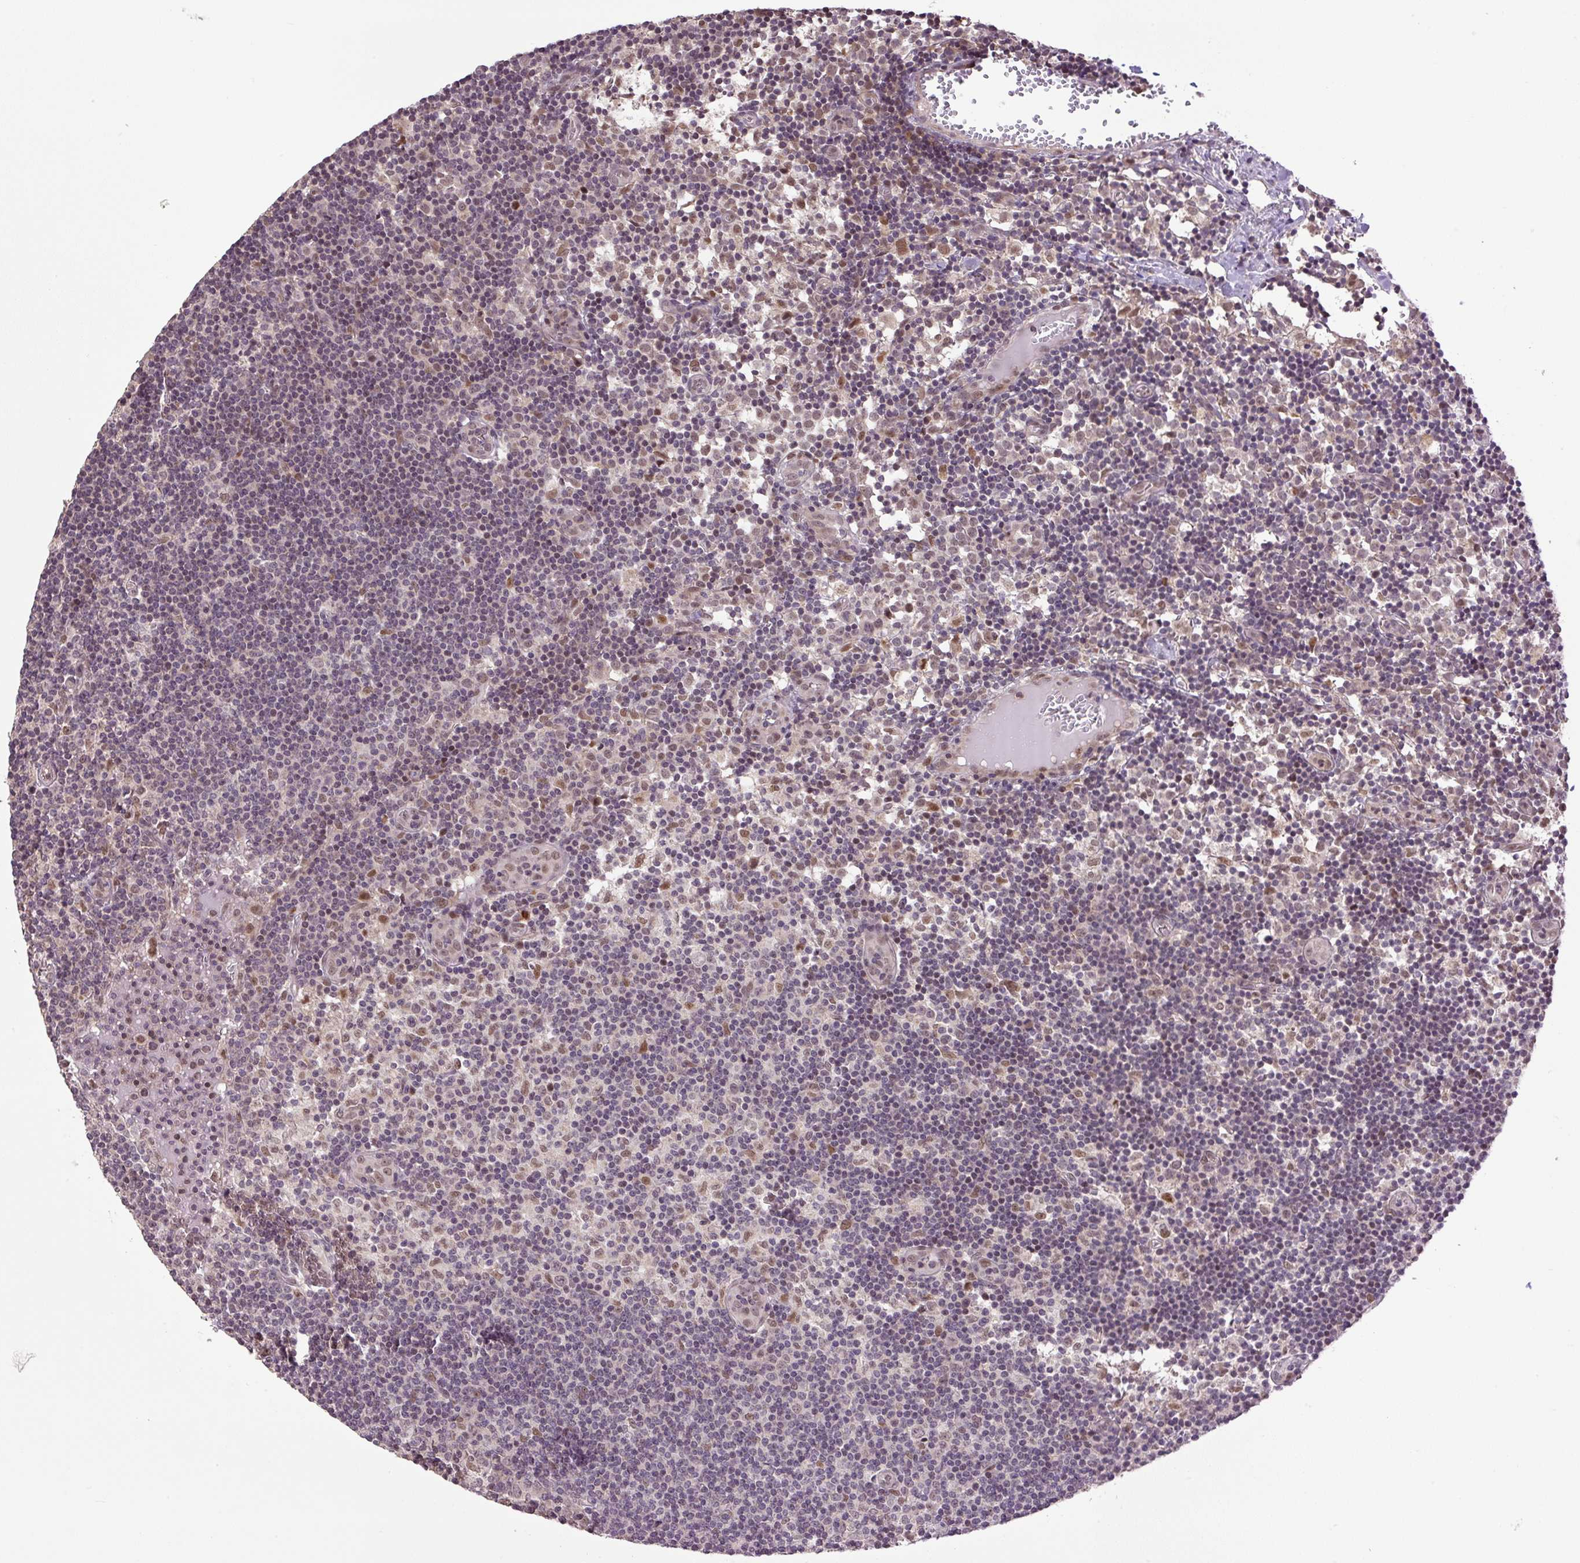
{"staining": {"intensity": "weak", "quantity": "25%-75%", "location": "nuclear"}, "tissue": "lymph node", "cell_type": "Germinal center cells", "image_type": "normal", "snomed": [{"axis": "morphology", "description": "Normal tissue, NOS"}, {"axis": "topography", "description": "Lymph node"}], "caption": "Immunohistochemical staining of unremarkable lymph node displays low levels of weak nuclear expression in about 25%-75% of germinal center cells. The protein is stained brown, and the nuclei are stained in blue (DAB IHC with brightfield microscopy, high magnification).", "gene": "KPNA1", "patient": {"sex": "female", "age": 45}}